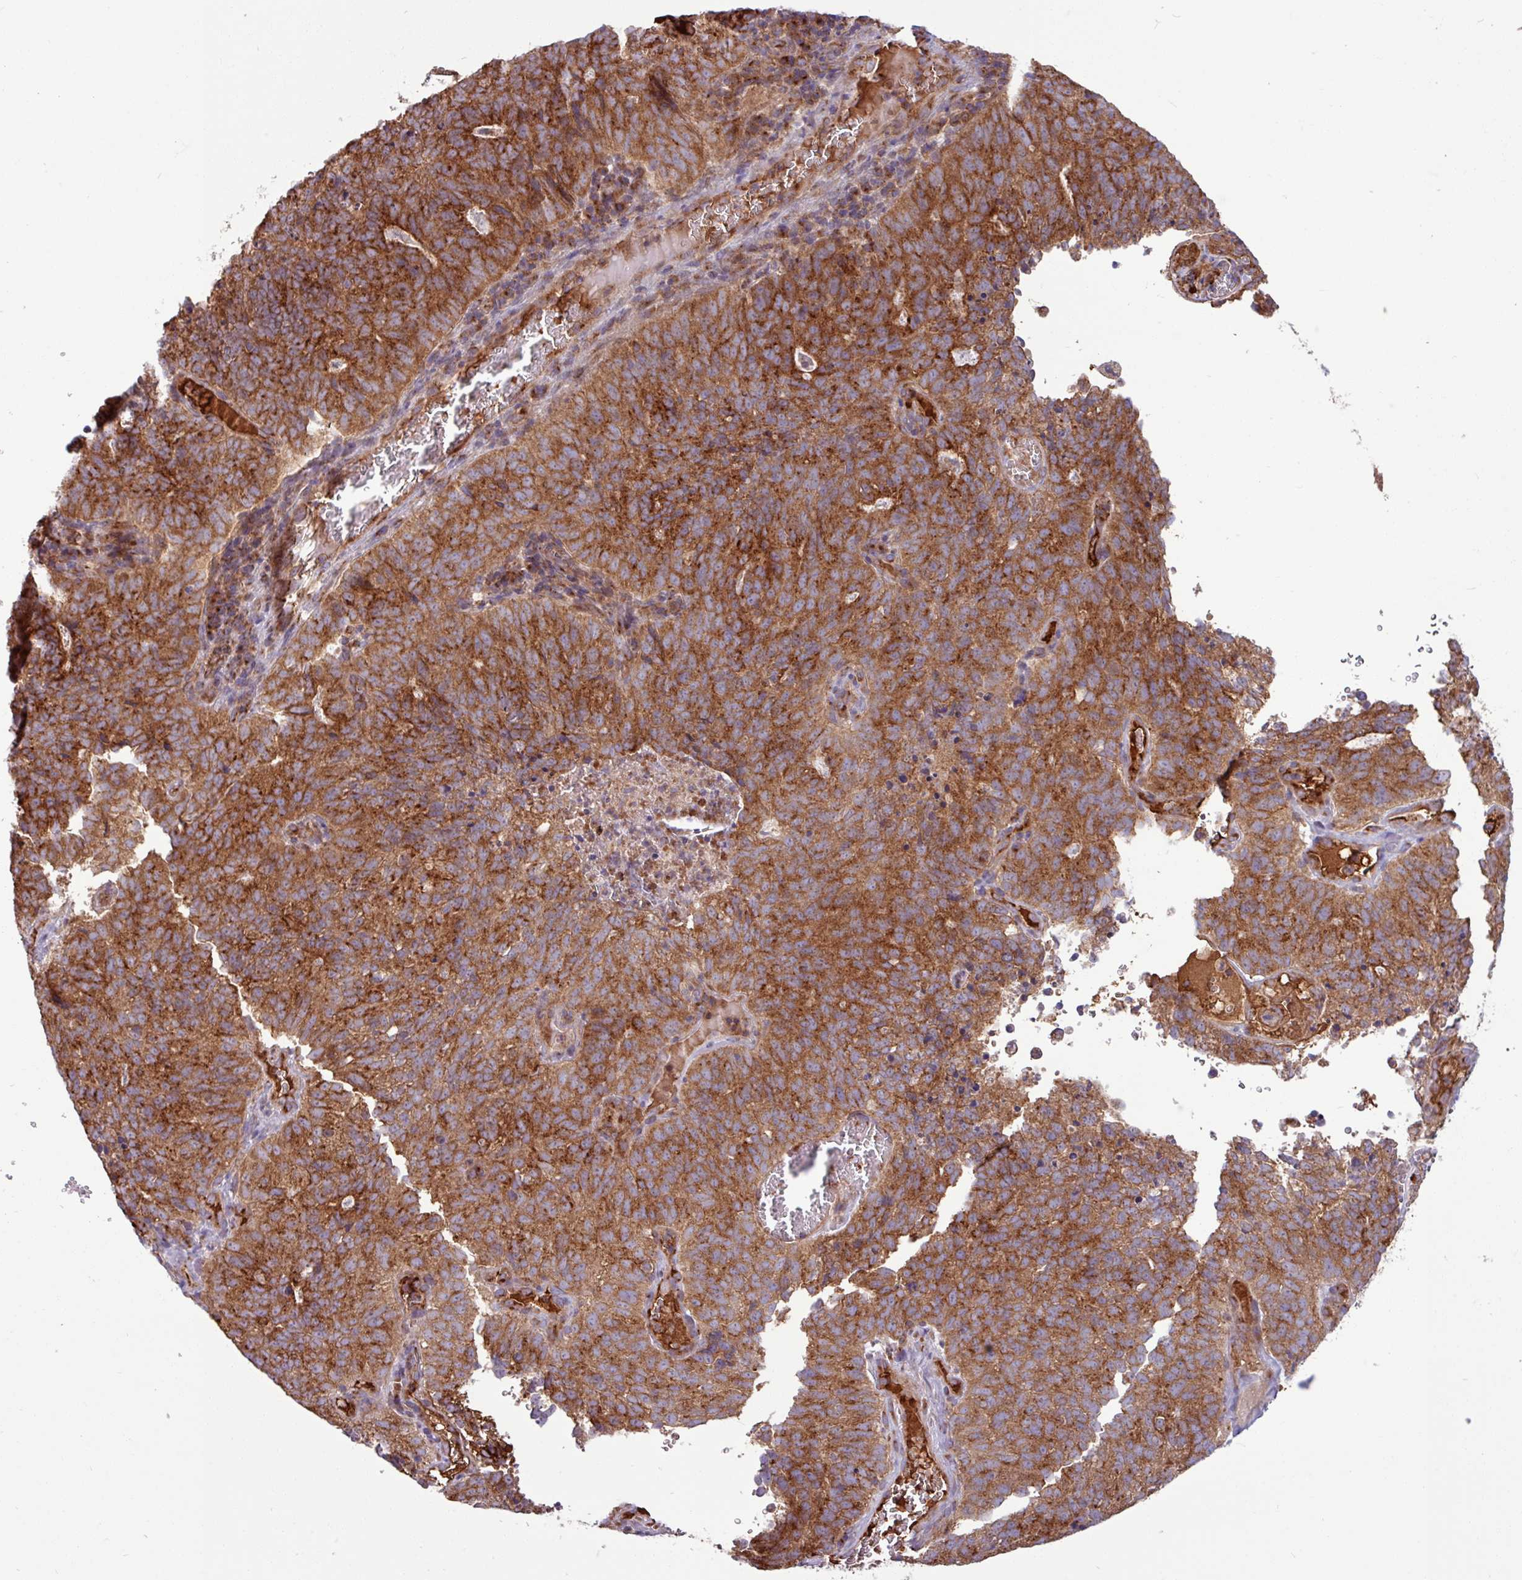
{"staining": {"intensity": "strong", "quantity": ">75%", "location": "cytoplasmic/membranous"}, "tissue": "cervical cancer", "cell_type": "Tumor cells", "image_type": "cancer", "snomed": [{"axis": "morphology", "description": "Adenocarcinoma, NOS"}, {"axis": "topography", "description": "Cervix"}], "caption": "Cervical adenocarcinoma tissue exhibits strong cytoplasmic/membranous expression in approximately >75% of tumor cells", "gene": "LSM12", "patient": {"sex": "female", "age": 38}}